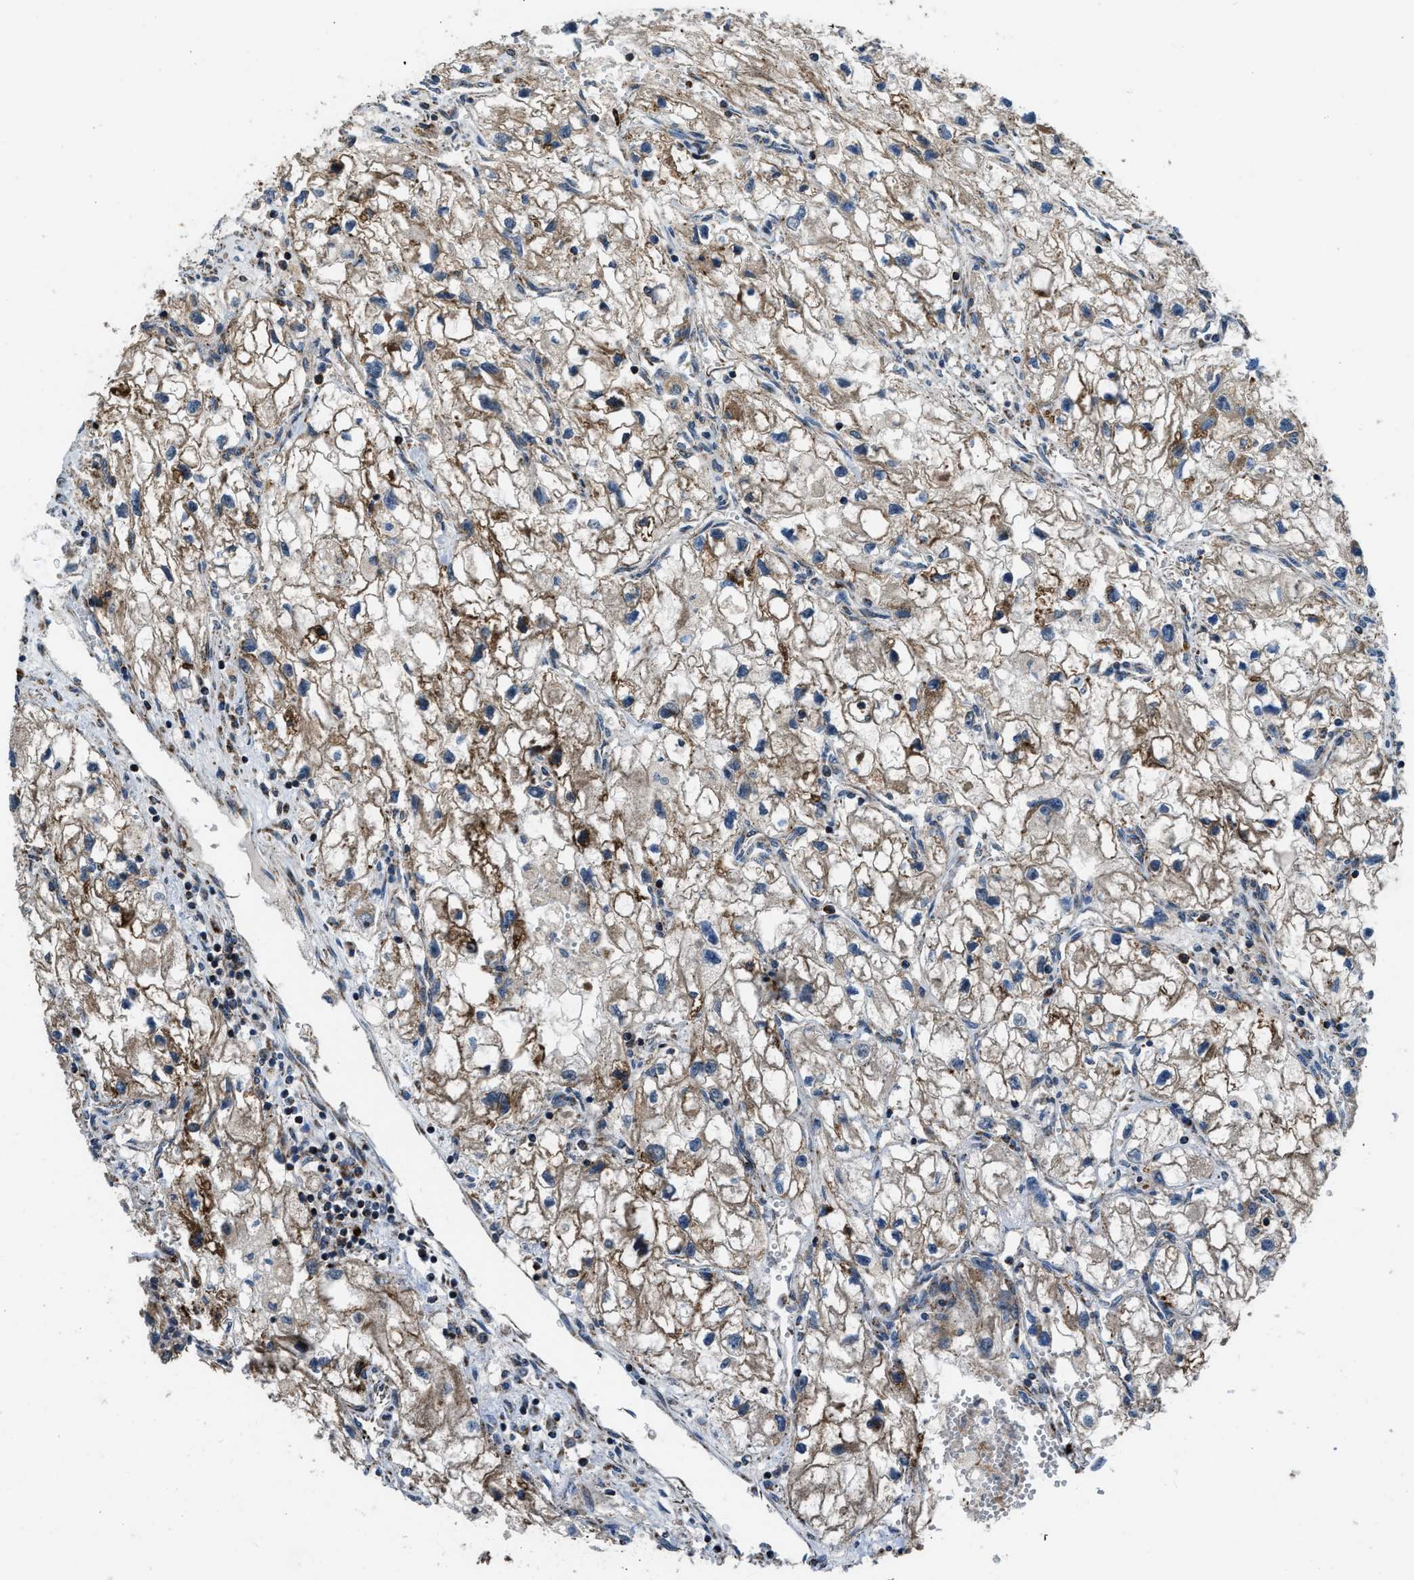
{"staining": {"intensity": "moderate", "quantity": ">75%", "location": "cytoplasmic/membranous"}, "tissue": "renal cancer", "cell_type": "Tumor cells", "image_type": "cancer", "snomed": [{"axis": "morphology", "description": "Adenocarcinoma, NOS"}, {"axis": "topography", "description": "Kidney"}], "caption": "This histopathology image exhibits immunohistochemistry staining of renal cancer, with medium moderate cytoplasmic/membranous staining in about >75% of tumor cells.", "gene": "GSDME", "patient": {"sex": "female", "age": 70}}